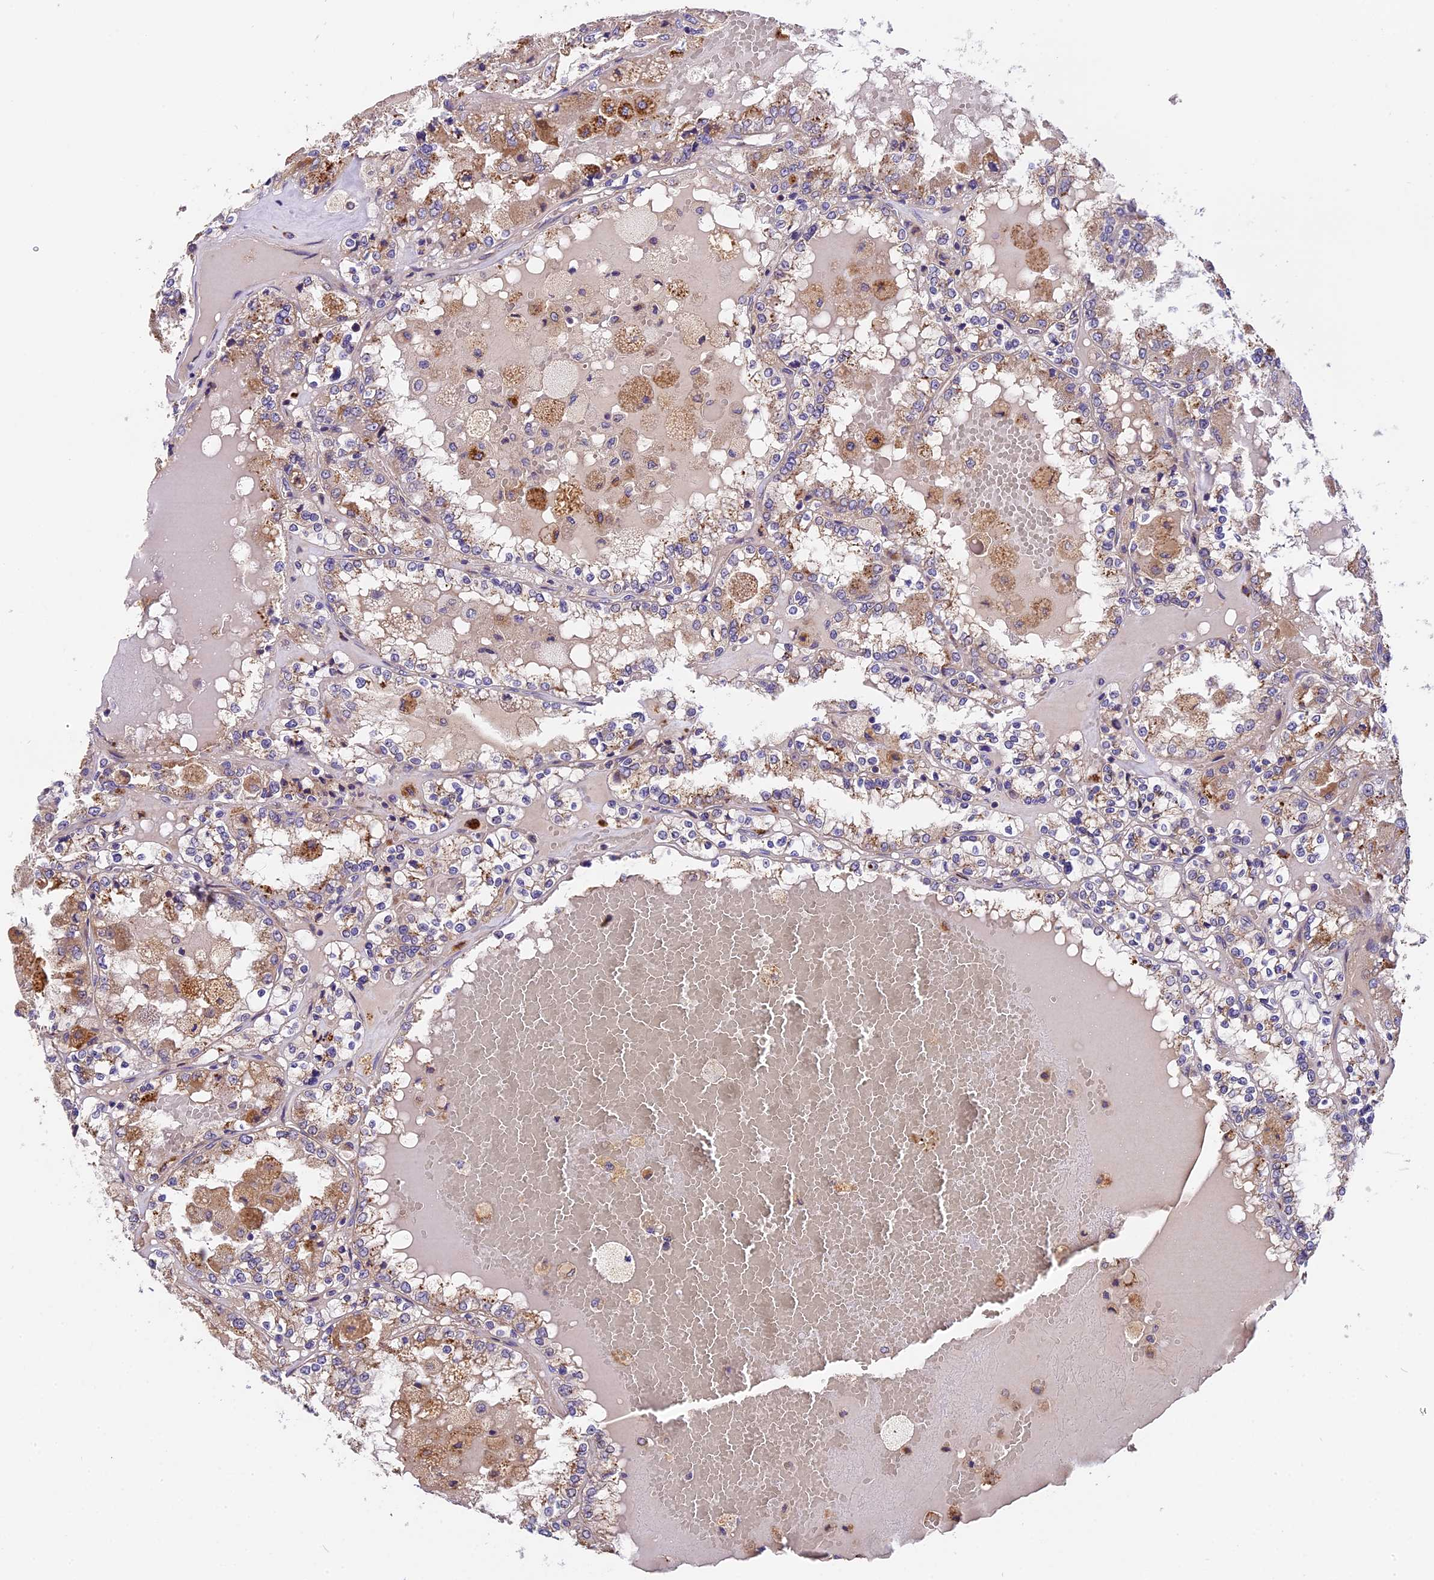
{"staining": {"intensity": "moderate", "quantity": "<25%", "location": "cytoplasmic/membranous"}, "tissue": "renal cancer", "cell_type": "Tumor cells", "image_type": "cancer", "snomed": [{"axis": "morphology", "description": "Adenocarcinoma, NOS"}, {"axis": "topography", "description": "Kidney"}], "caption": "IHC photomicrograph of human renal cancer stained for a protein (brown), which shows low levels of moderate cytoplasmic/membranous staining in approximately <25% of tumor cells.", "gene": "COPE", "patient": {"sex": "female", "age": 56}}